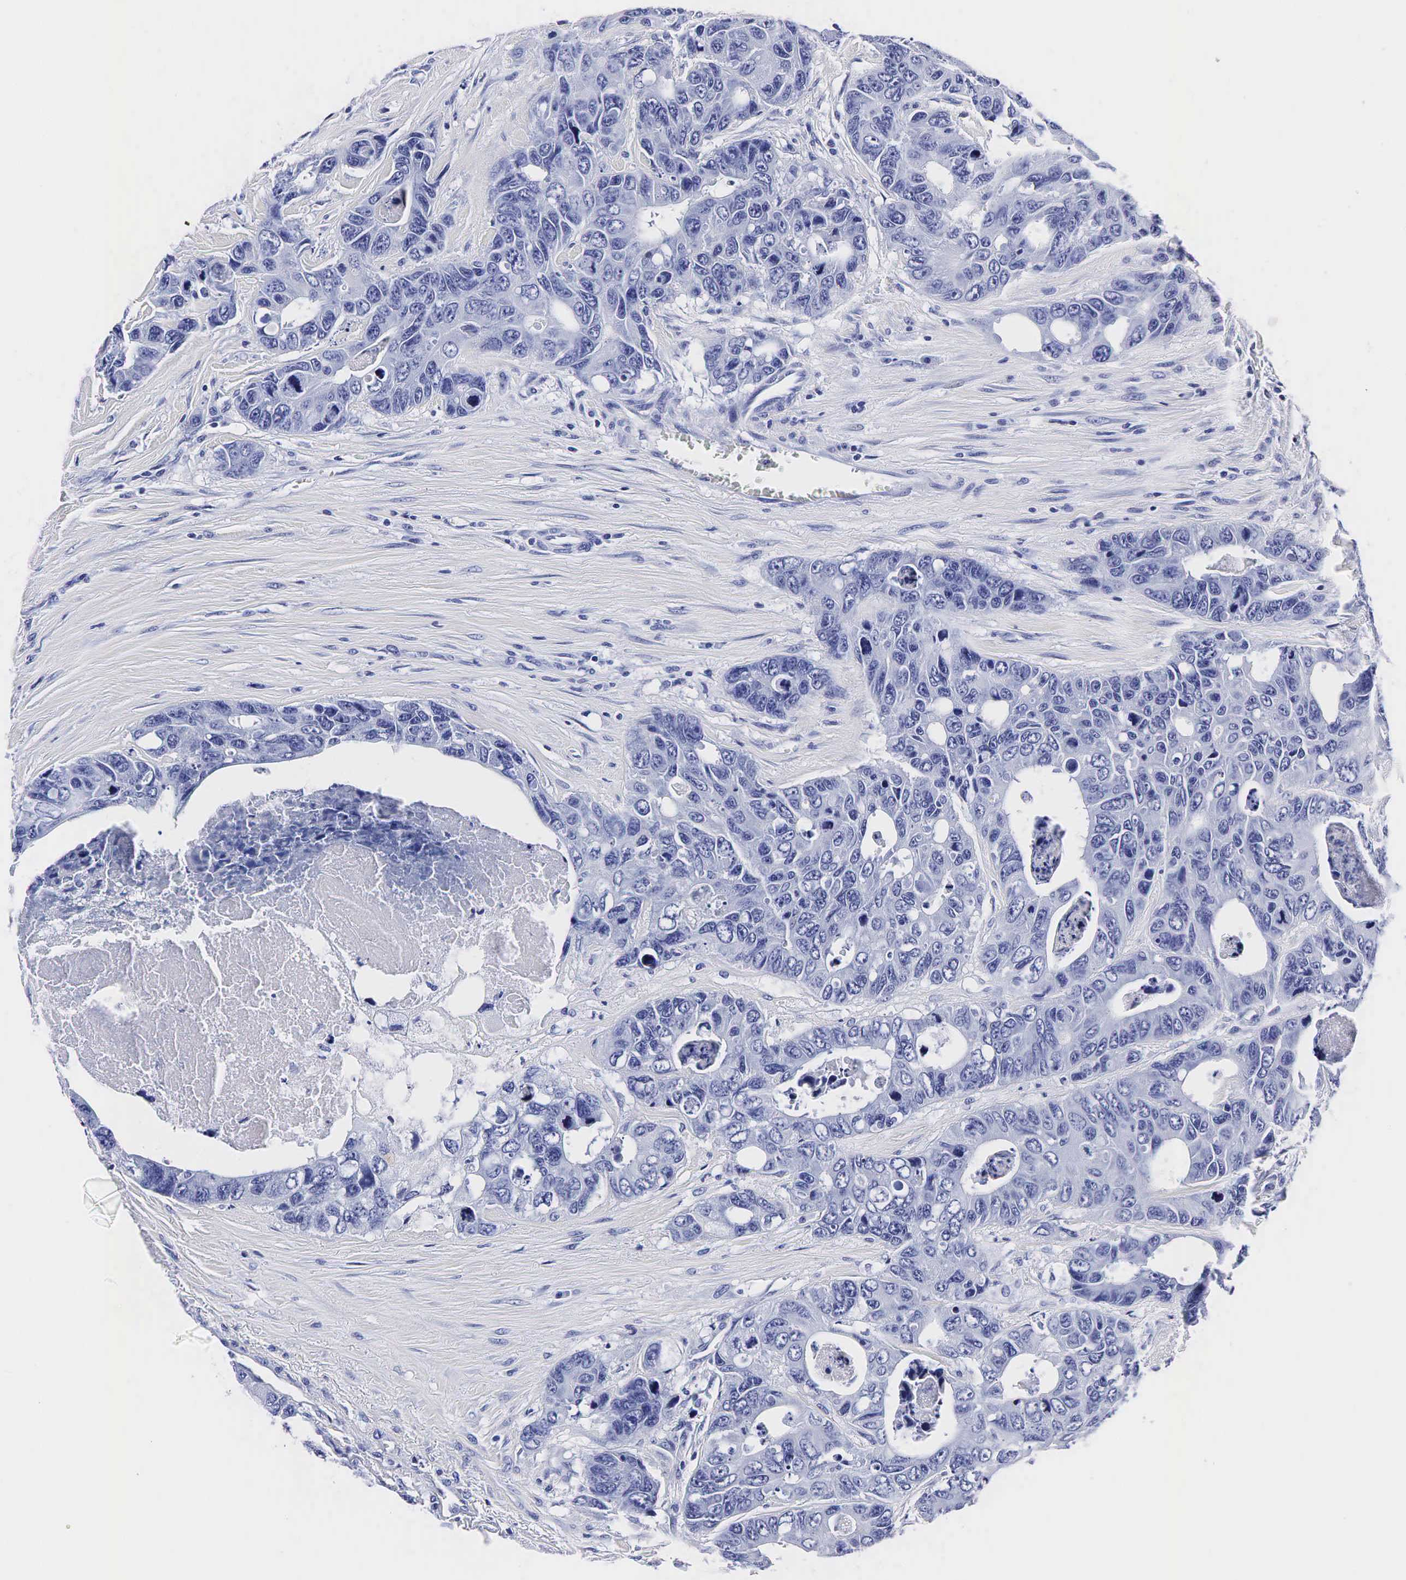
{"staining": {"intensity": "negative", "quantity": "none", "location": "none"}, "tissue": "colorectal cancer", "cell_type": "Tumor cells", "image_type": "cancer", "snomed": [{"axis": "morphology", "description": "Adenocarcinoma, NOS"}, {"axis": "topography", "description": "Colon"}], "caption": "A high-resolution micrograph shows immunohistochemistry staining of colorectal cancer (adenocarcinoma), which demonstrates no significant expression in tumor cells. The staining was performed using DAB to visualize the protein expression in brown, while the nuclei were stained in blue with hematoxylin (Magnification: 20x).", "gene": "TG", "patient": {"sex": "female", "age": 86}}